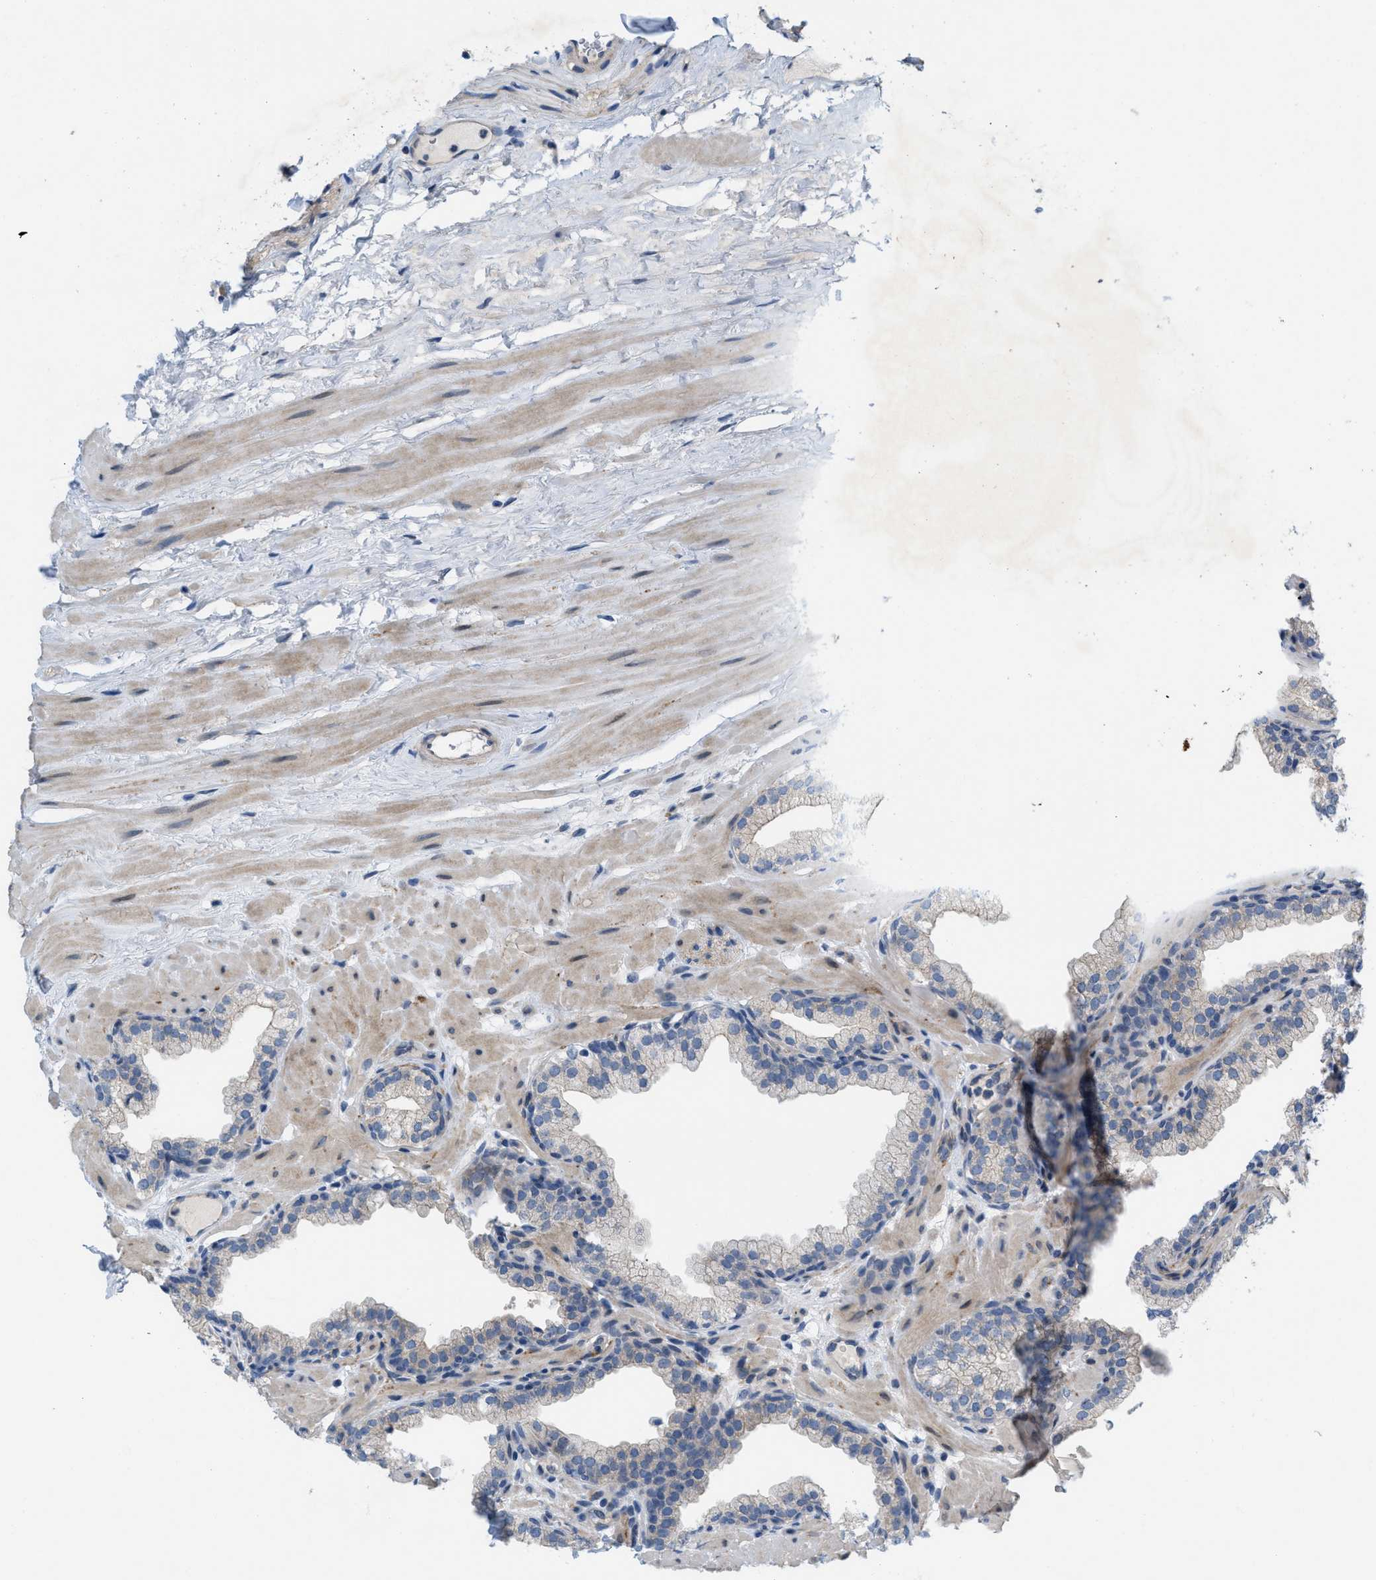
{"staining": {"intensity": "negative", "quantity": "none", "location": "none"}, "tissue": "prostate", "cell_type": "Glandular cells", "image_type": "normal", "snomed": [{"axis": "morphology", "description": "Normal tissue, NOS"}, {"axis": "morphology", "description": "Urothelial carcinoma, Low grade"}, {"axis": "topography", "description": "Urinary bladder"}, {"axis": "topography", "description": "Prostate"}], "caption": "The histopathology image shows no staining of glandular cells in unremarkable prostate.", "gene": "NDEL1", "patient": {"sex": "male", "age": 60}}